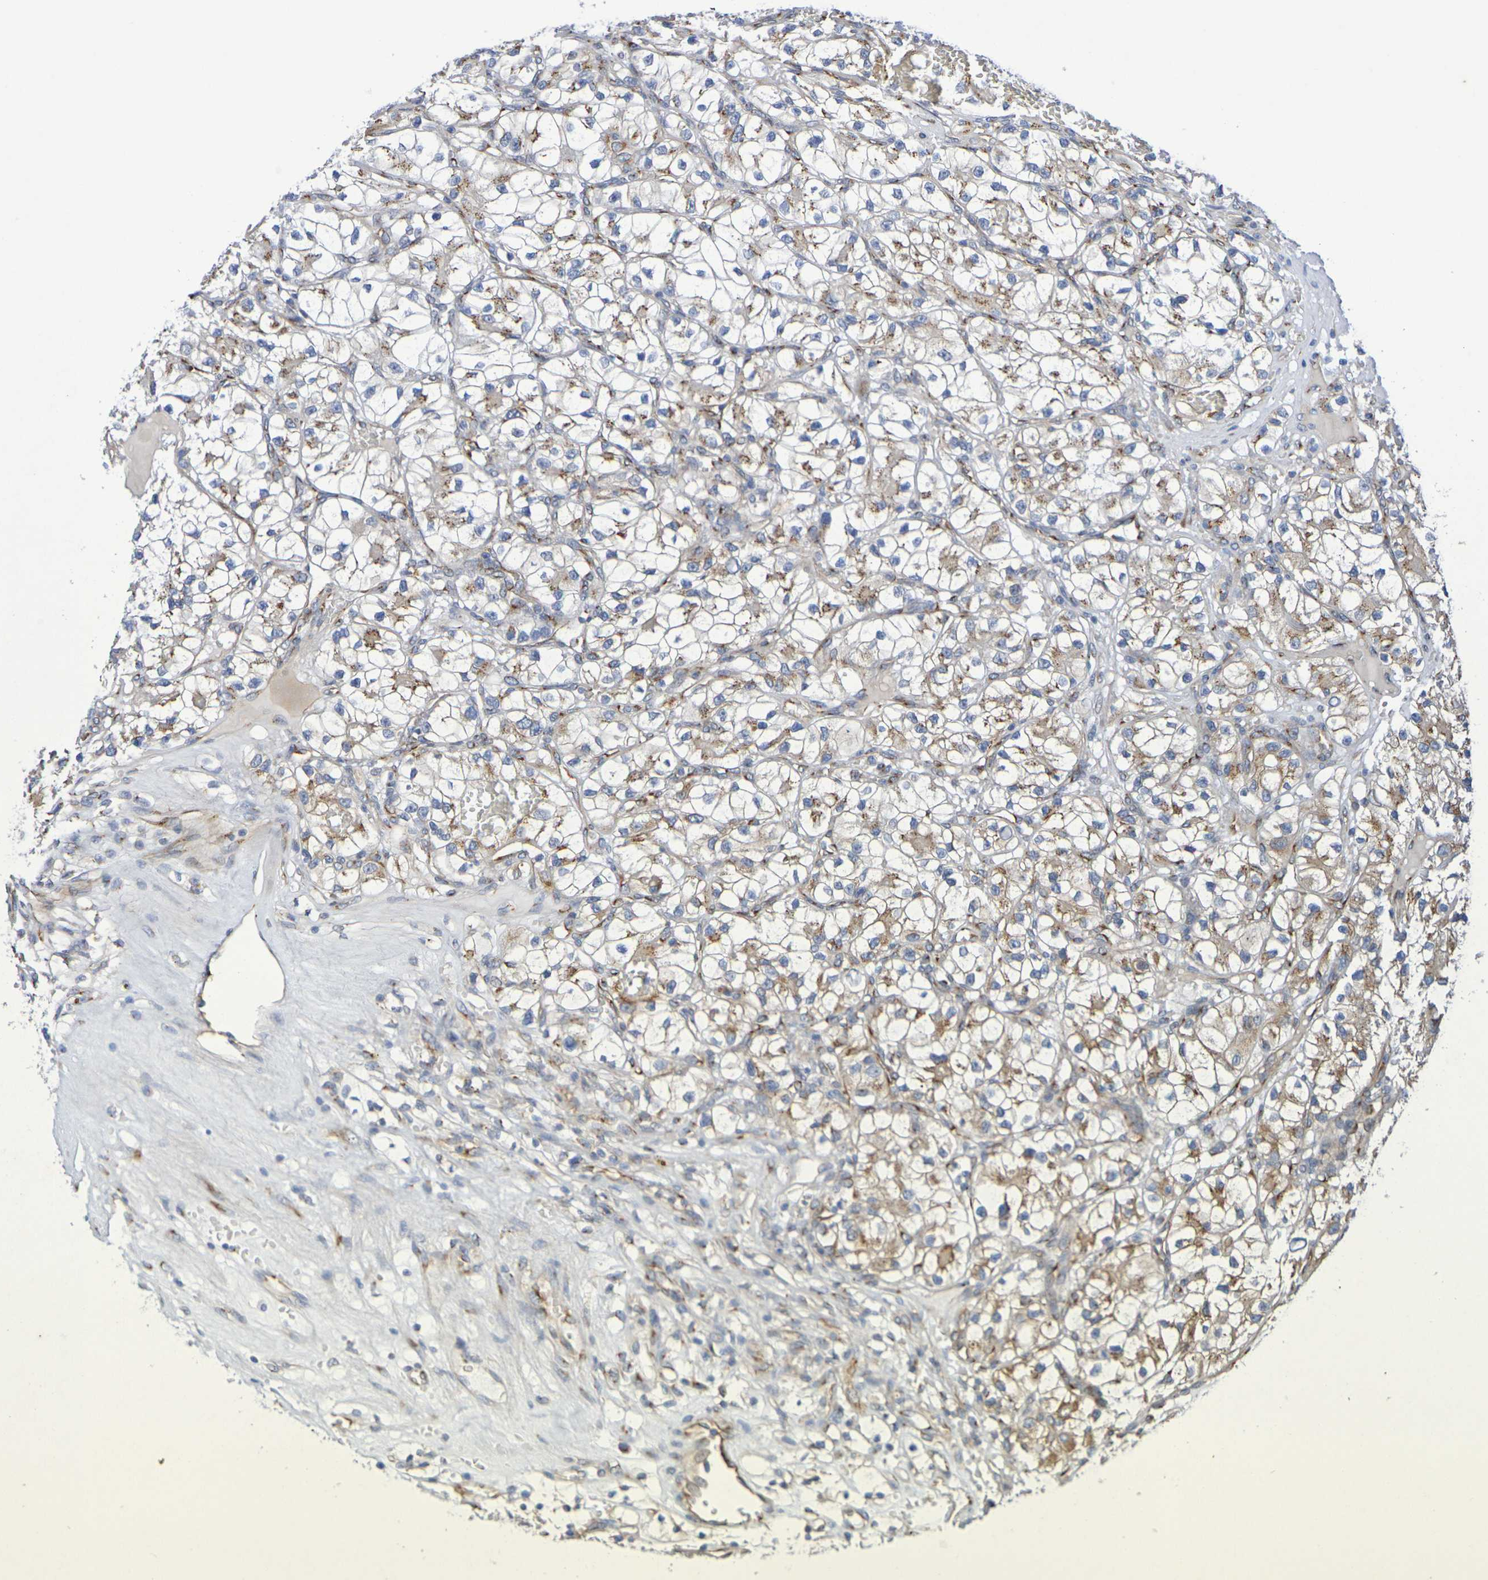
{"staining": {"intensity": "moderate", "quantity": "25%-75%", "location": "cytoplasmic/membranous"}, "tissue": "renal cancer", "cell_type": "Tumor cells", "image_type": "cancer", "snomed": [{"axis": "morphology", "description": "Adenocarcinoma, NOS"}, {"axis": "topography", "description": "Kidney"}], "caption": "This histopathology image exhibits IHC staining of human renal cancer (adenocarcinoma), with medium moderate cytoplasmic/membranous expression in about 25%-75% of tumor cells.", "gene": "DCP2", "patient": {"sex": "female", "age": 57}}